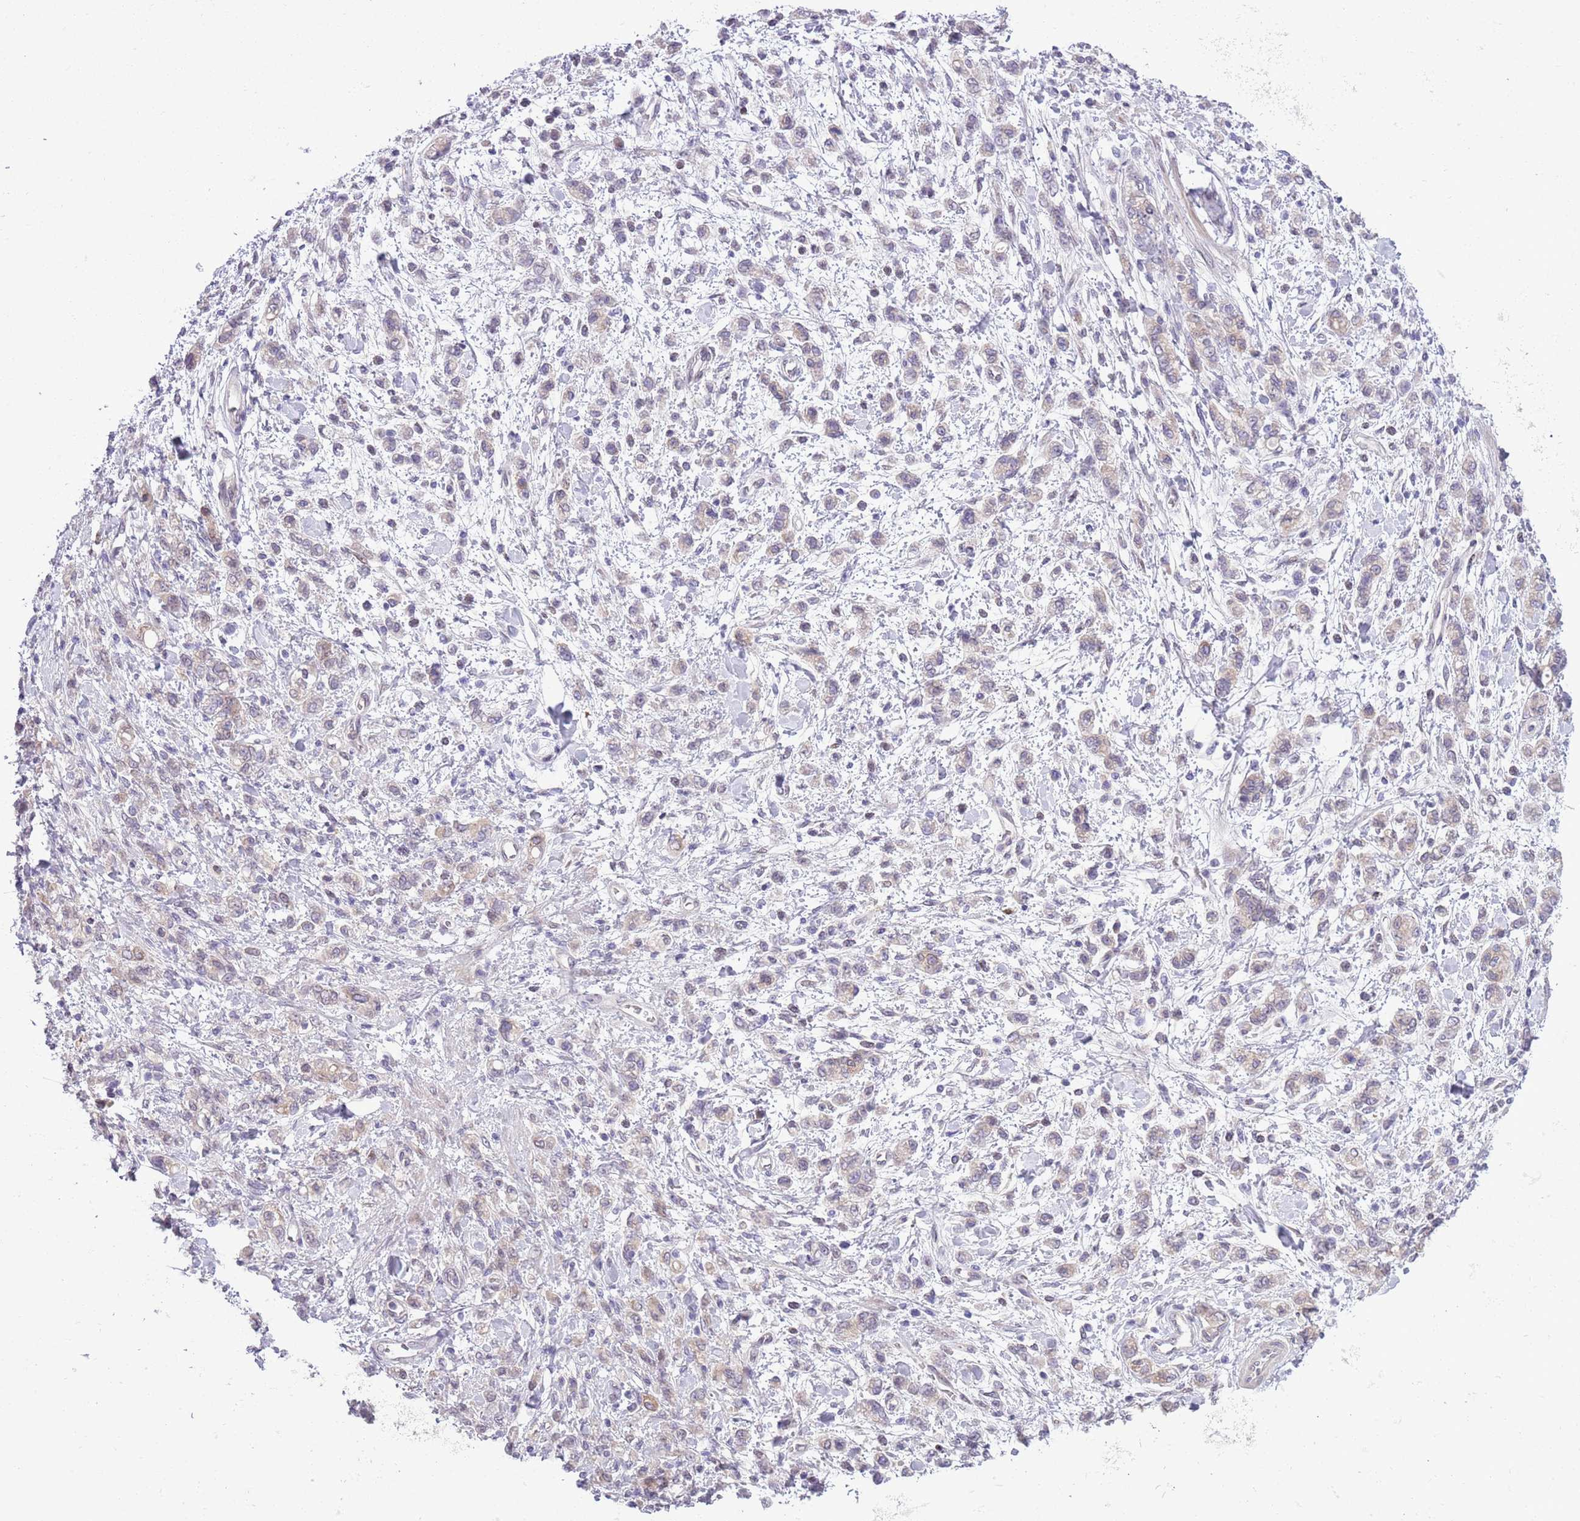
{"staining": {"intensity": "negative", "quantity": "none", "location": "none"}, "tissue": "stomach cancer", "cell_type": "Tumor cells", "image_type": "cancer", "snomed": [{"axis": "morphology", "description": "Adenocarcinoma, NOS"}, {"axis": "topography", "description": "Stomach"}], "caption": "Human adenocarcinoma (stomach) stained for a protein using immunohistochemistry demonstrates no positivity in tumor cells.", "gene": "CCND2", "patient": {"sex": "male", "age": 77}}